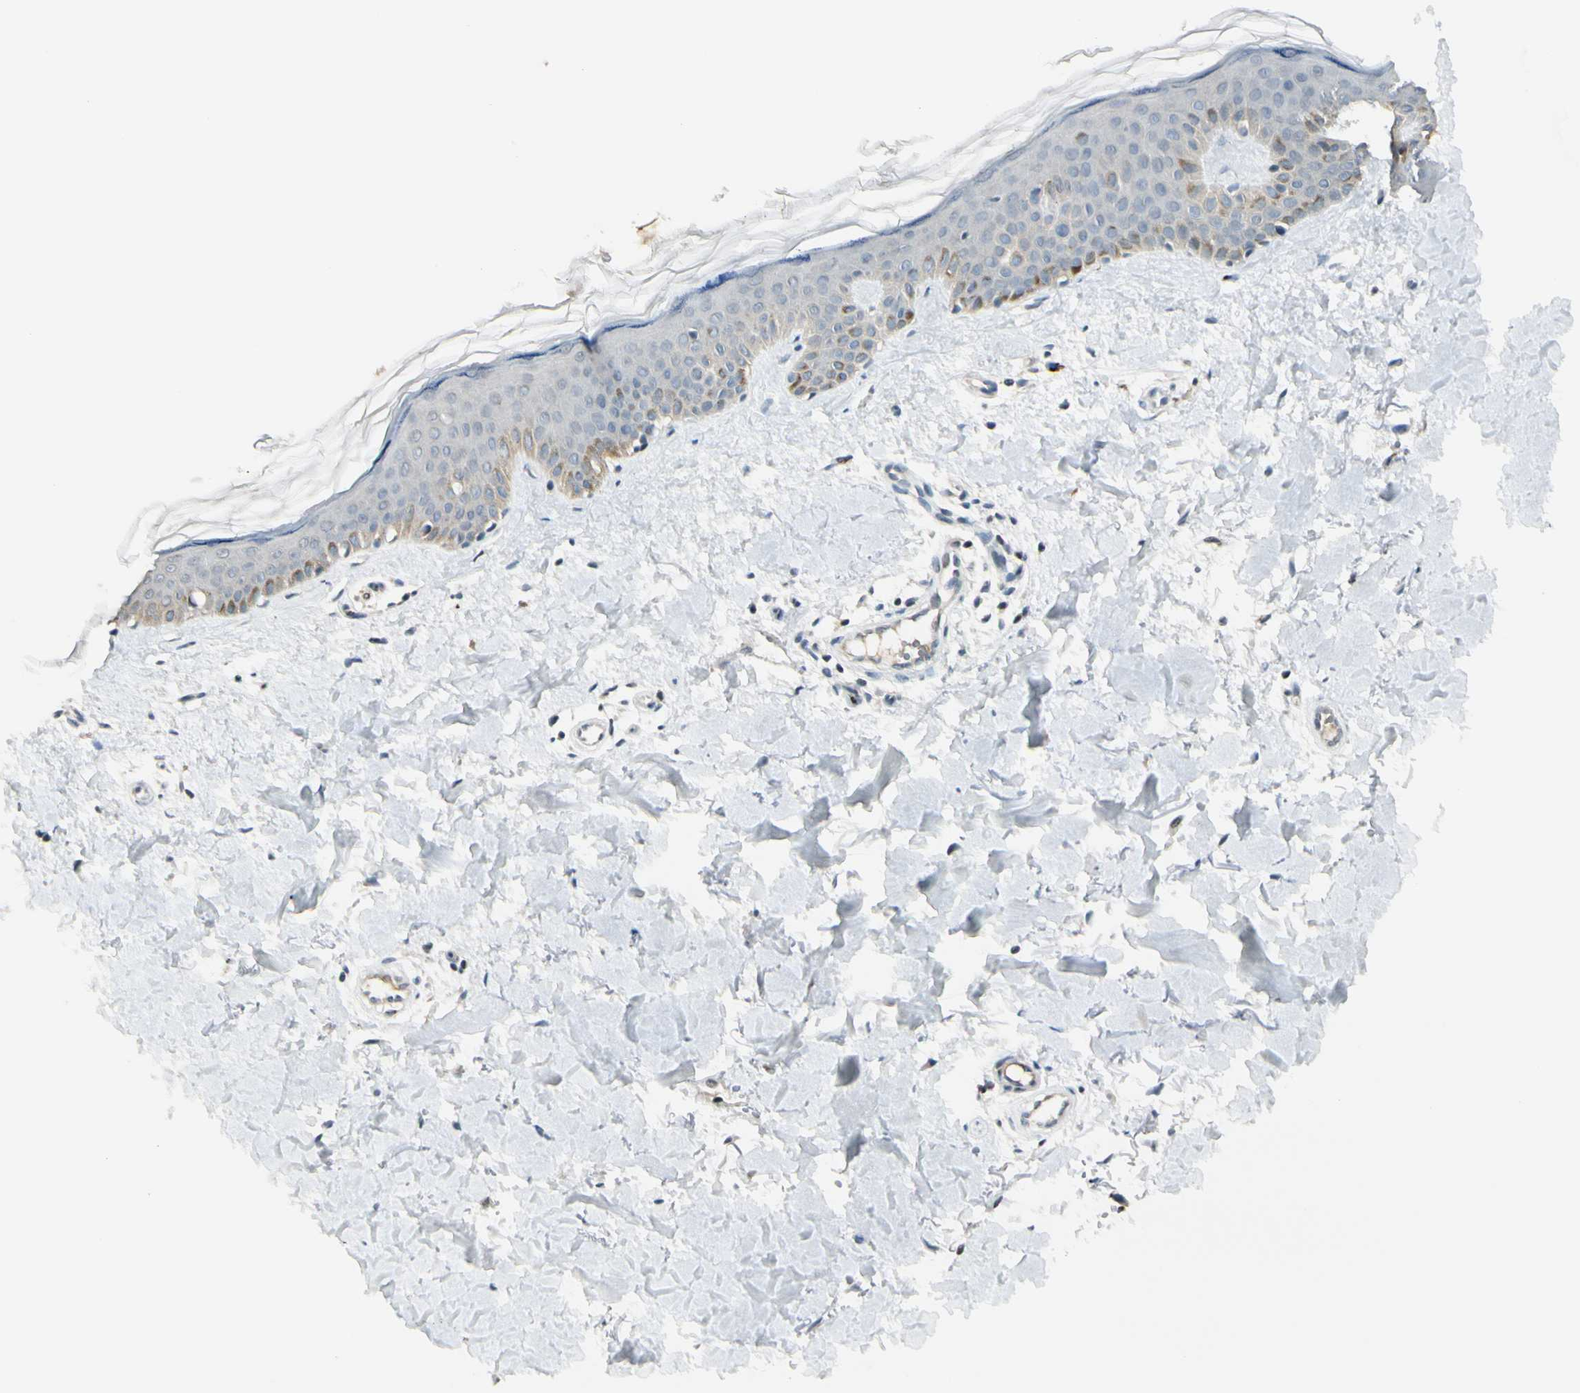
{"staining": {"intensity": "negative", "quantity": "none", "location": "none"}, "tissue": "skin", "cell_type": "Fibroblasts", "image_type": "normal", "snomed": [{"axis": "morphology", "description": "Normal tissue, NOS"}, {"axis": "topography", "description": "Skin"}], "caption": "Immunohistochemistry (IHC) histopathology image of benign skin: skin stained with DAB reveals no significant protein staining in fibroblasts. (Immunohistochemistry, brightfield microscopy, high magnification).", "gene": "B4GALNT1", "patient": {"sex": "male", "age": 67}}